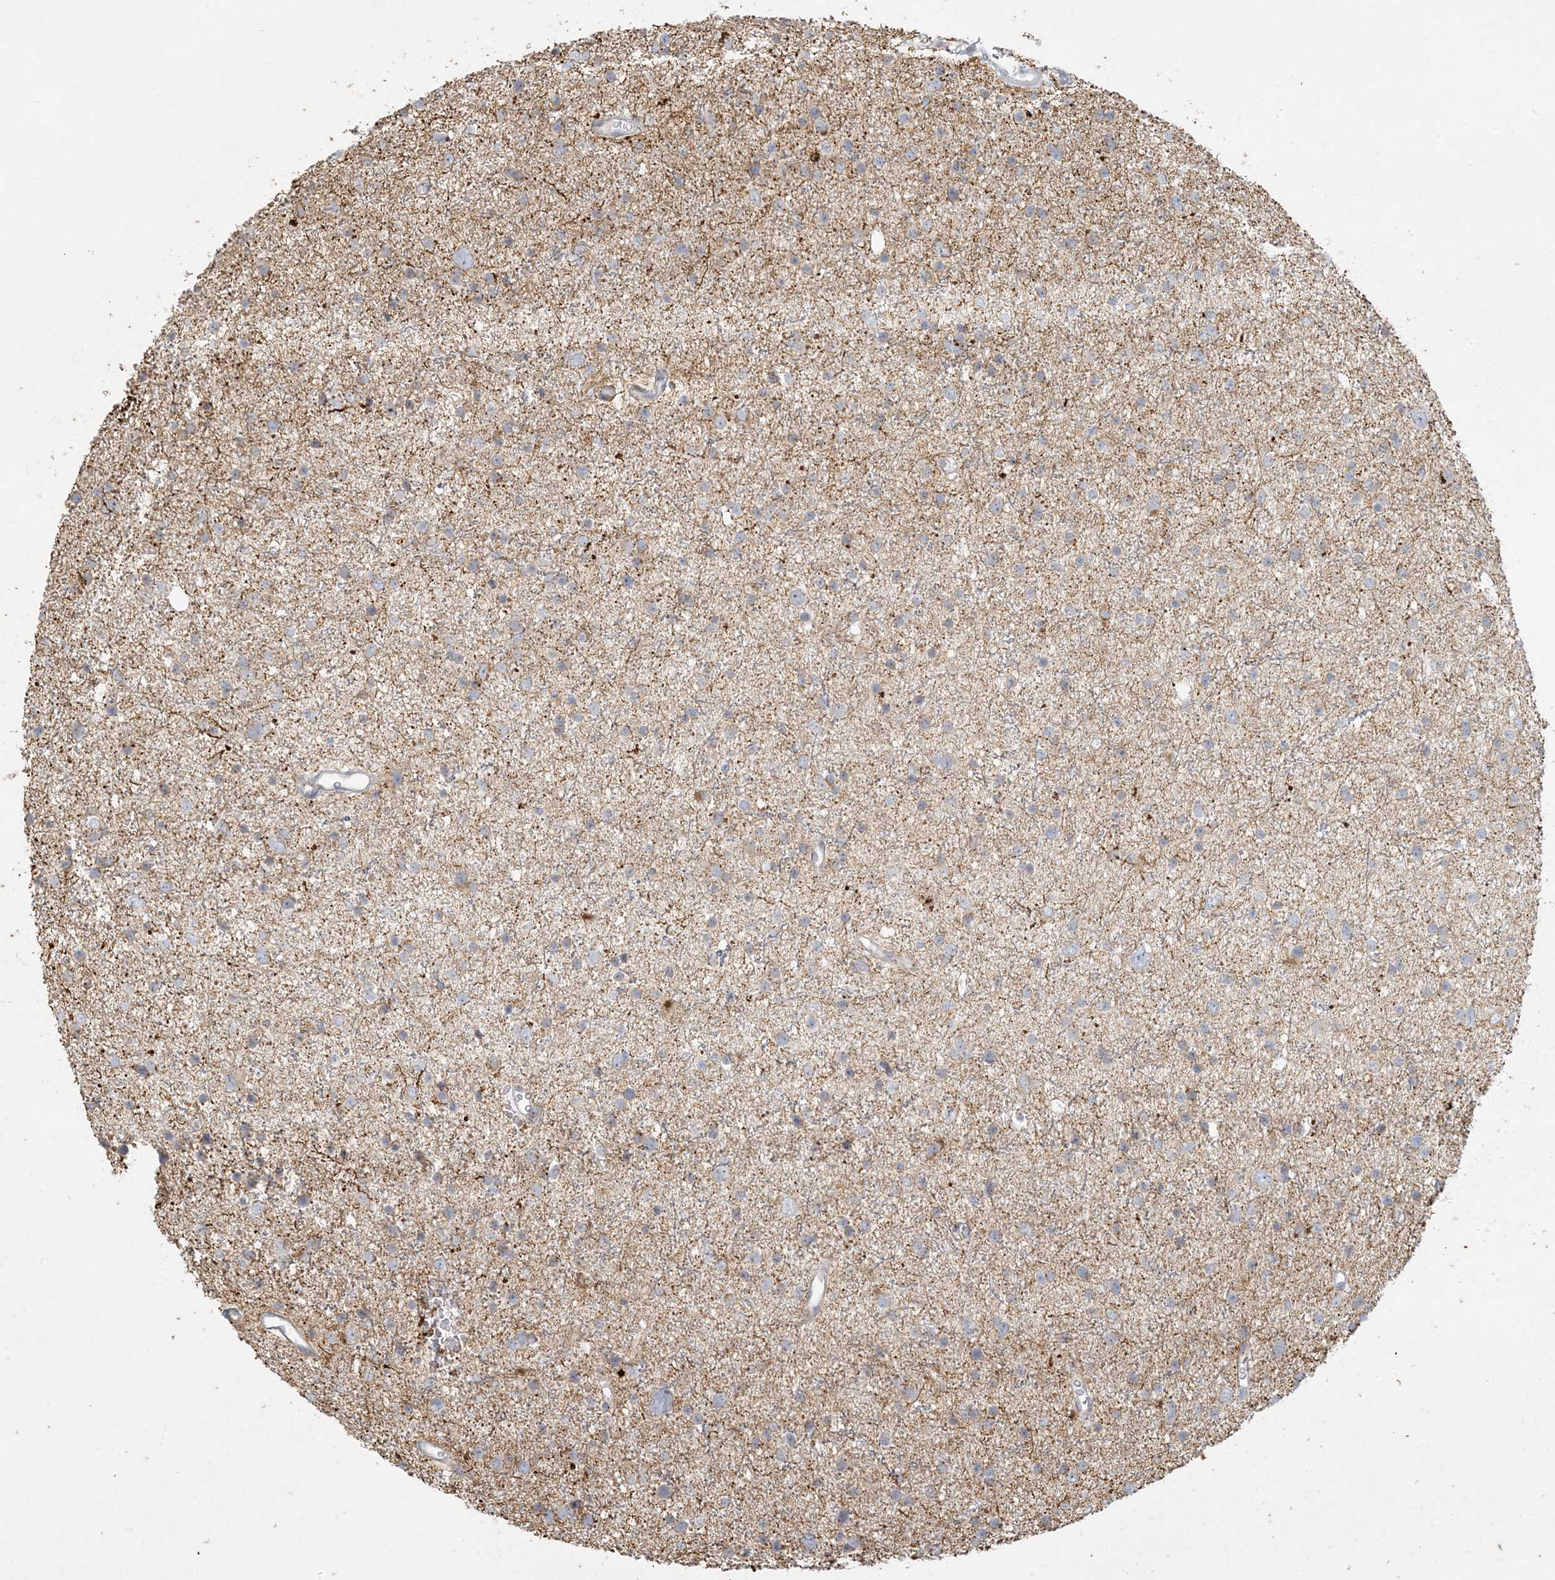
{"staining": {"intensity": "weak", "quantity": "<25%", "location": "cytoplasmic/membranous"}, "tissue": "glioma", "cell_type": "Tumor cells", "image_type": "cancer", "snomed": [{"axis": "morphology", "description": "Glioma, malignant, Low grade"}, {"axis": "topography", "description": "Brain"}], "caption": "DAB (3,3'-diaminobenzidine) immunohistochemical staining of human glioma shows no significant staining in tumor cells.", "gene": "MCAT", "patient": {"sex": "female", "age": 37}}